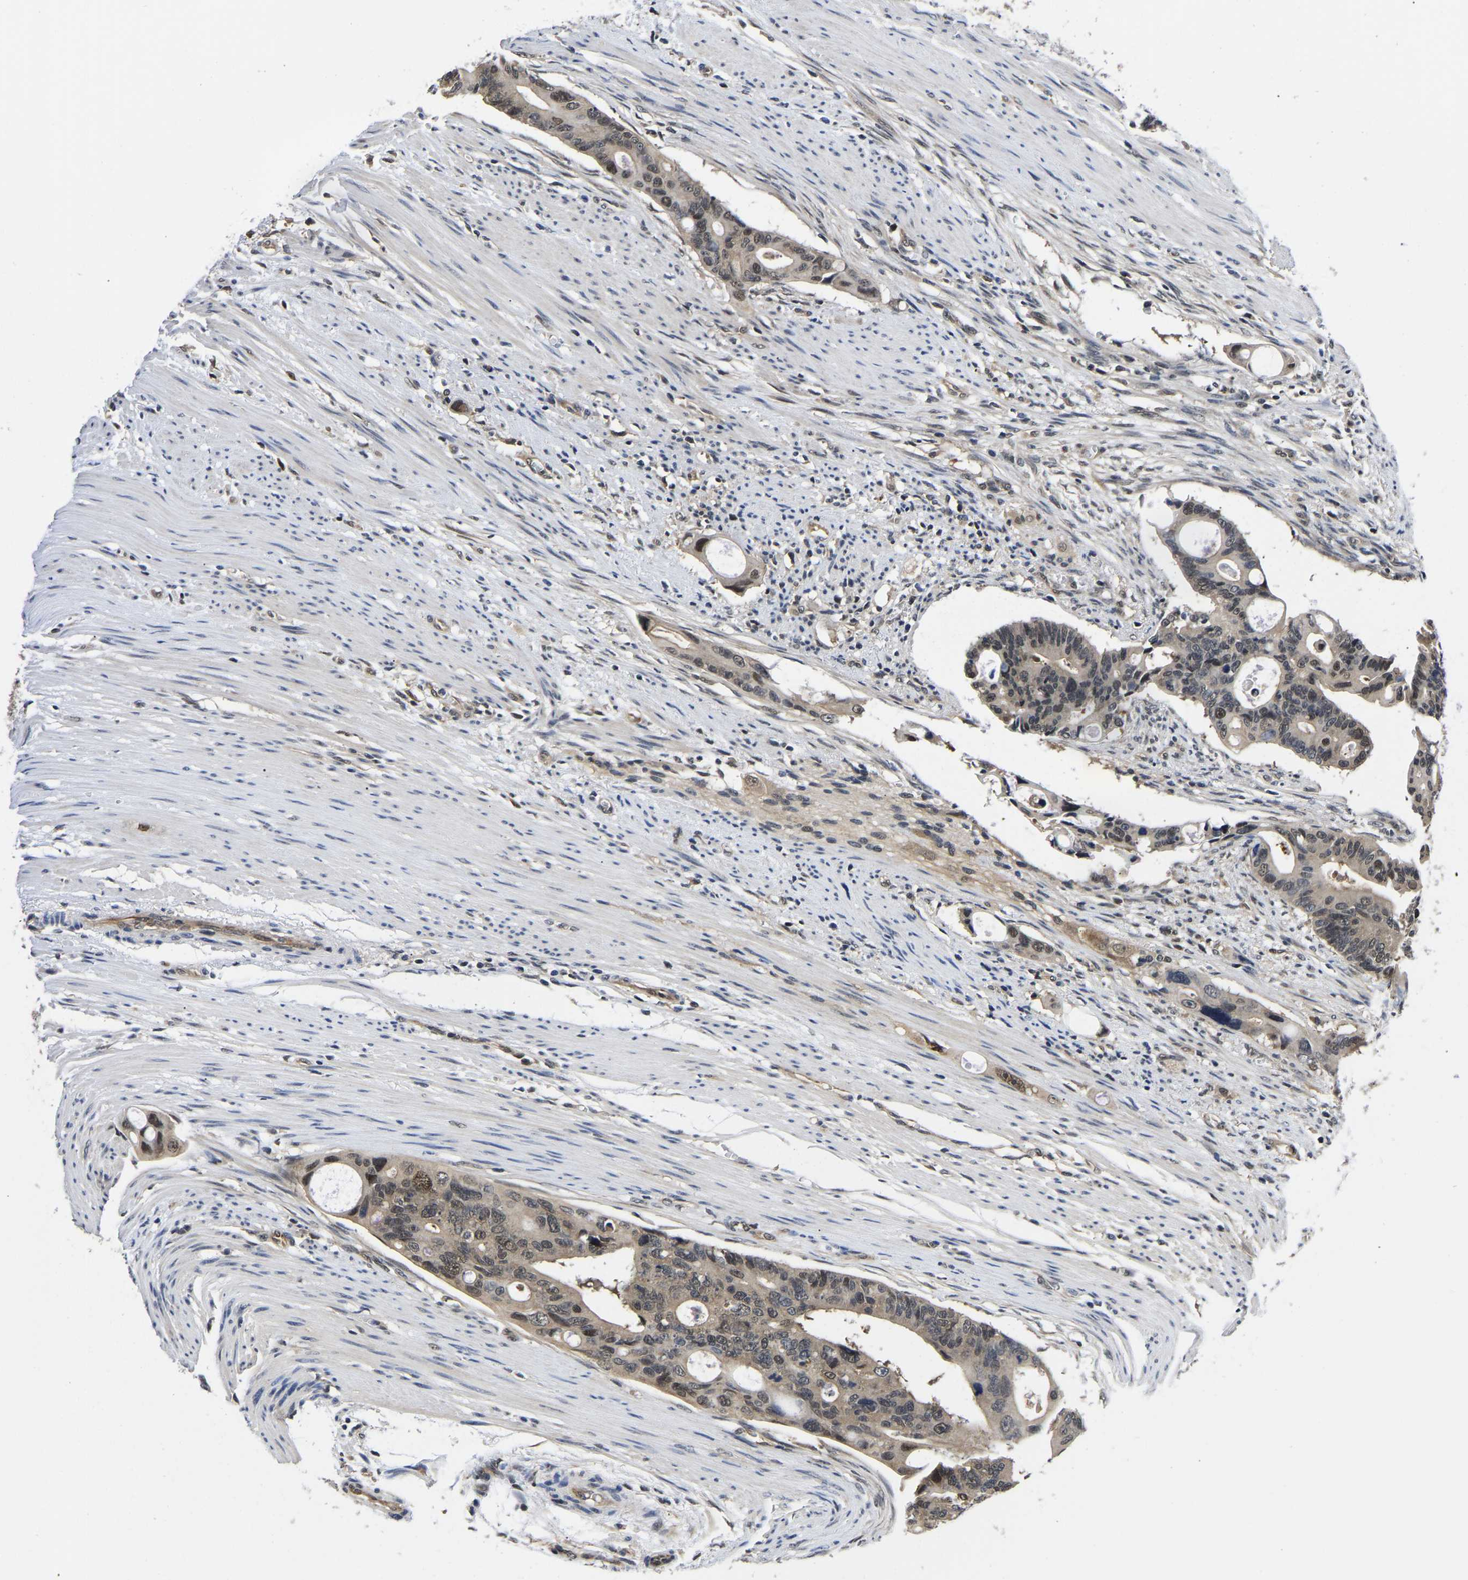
{"staining": {"intensity": "moderate", "quantity": ">75%", "location": "cytoplasmic/membranous,nuclear"}, "tissue": "colorectal cancer", "cell_type": "Tumor cells", "image_type": "cancer", "snomed": [{"axis": "morphology", "description": "Adenocarcinoma, NOS"}, {"axis": "topography", "description": "Colon"}], "caption": "A brown stain labels moderate cytoplasmic/membranous and nuclear positivity of a protein in colorectal cancer tumor cells. (brown staining indicates protein expression, while blue staining denotes nuclei).", "gene": "MCOLN2", "patient": {"sex": "female", "age": 57}}